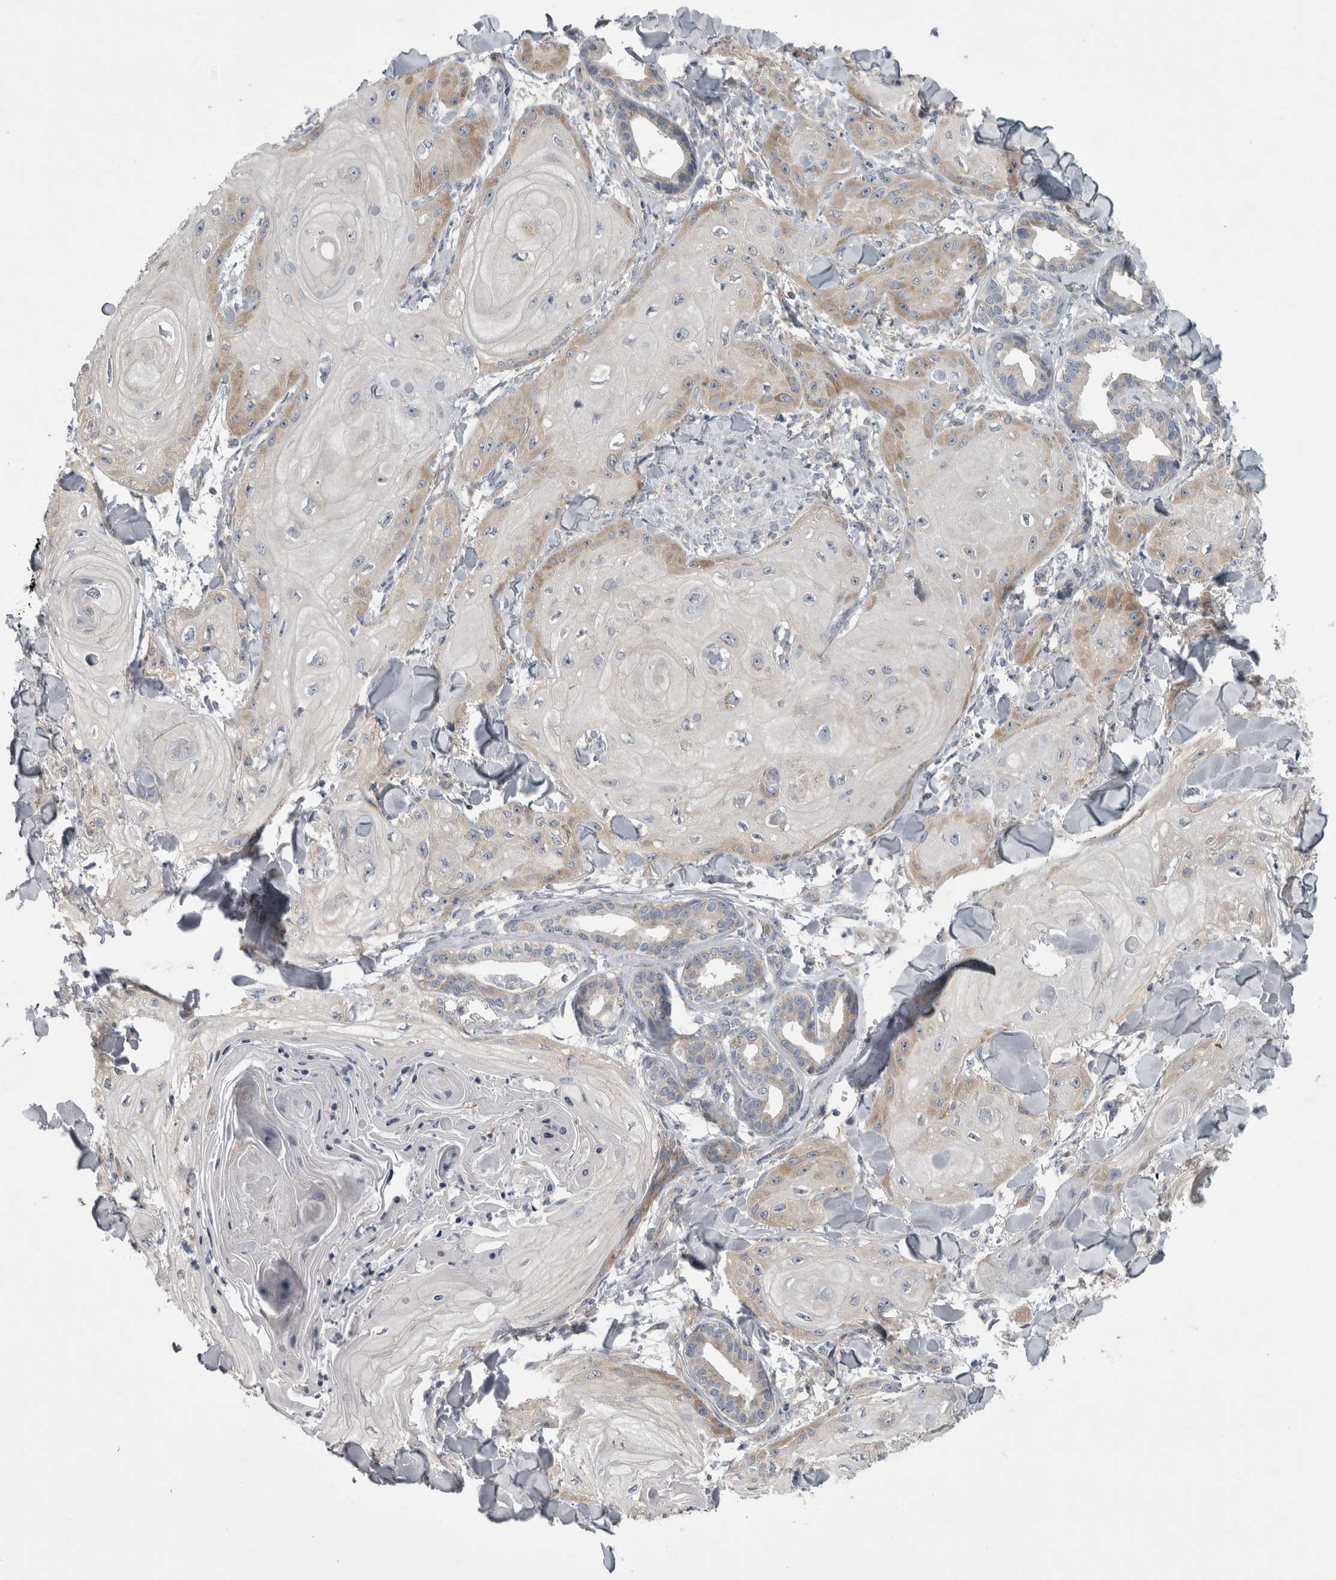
{"staining": {"intensity": "moderate", "quantity": "<25%", "location": "cytoplasmic/membranous"}, "tissue": "skin cancer", "cell_type": "Tumor cells", "image_type": "cancer", "snomed": [{"axis": "morphology", "description": "Squamous cell carcinoma, NOS"}, {"axis": "topography", "description": "Skin"}], "caption": "A brown stain highlights moderate cytoplasmic/membranous positivity of a protein in skin cancer tumor cells.", "gene": "PRRC2C", "patient": {"sex": "male", "age": 74}}